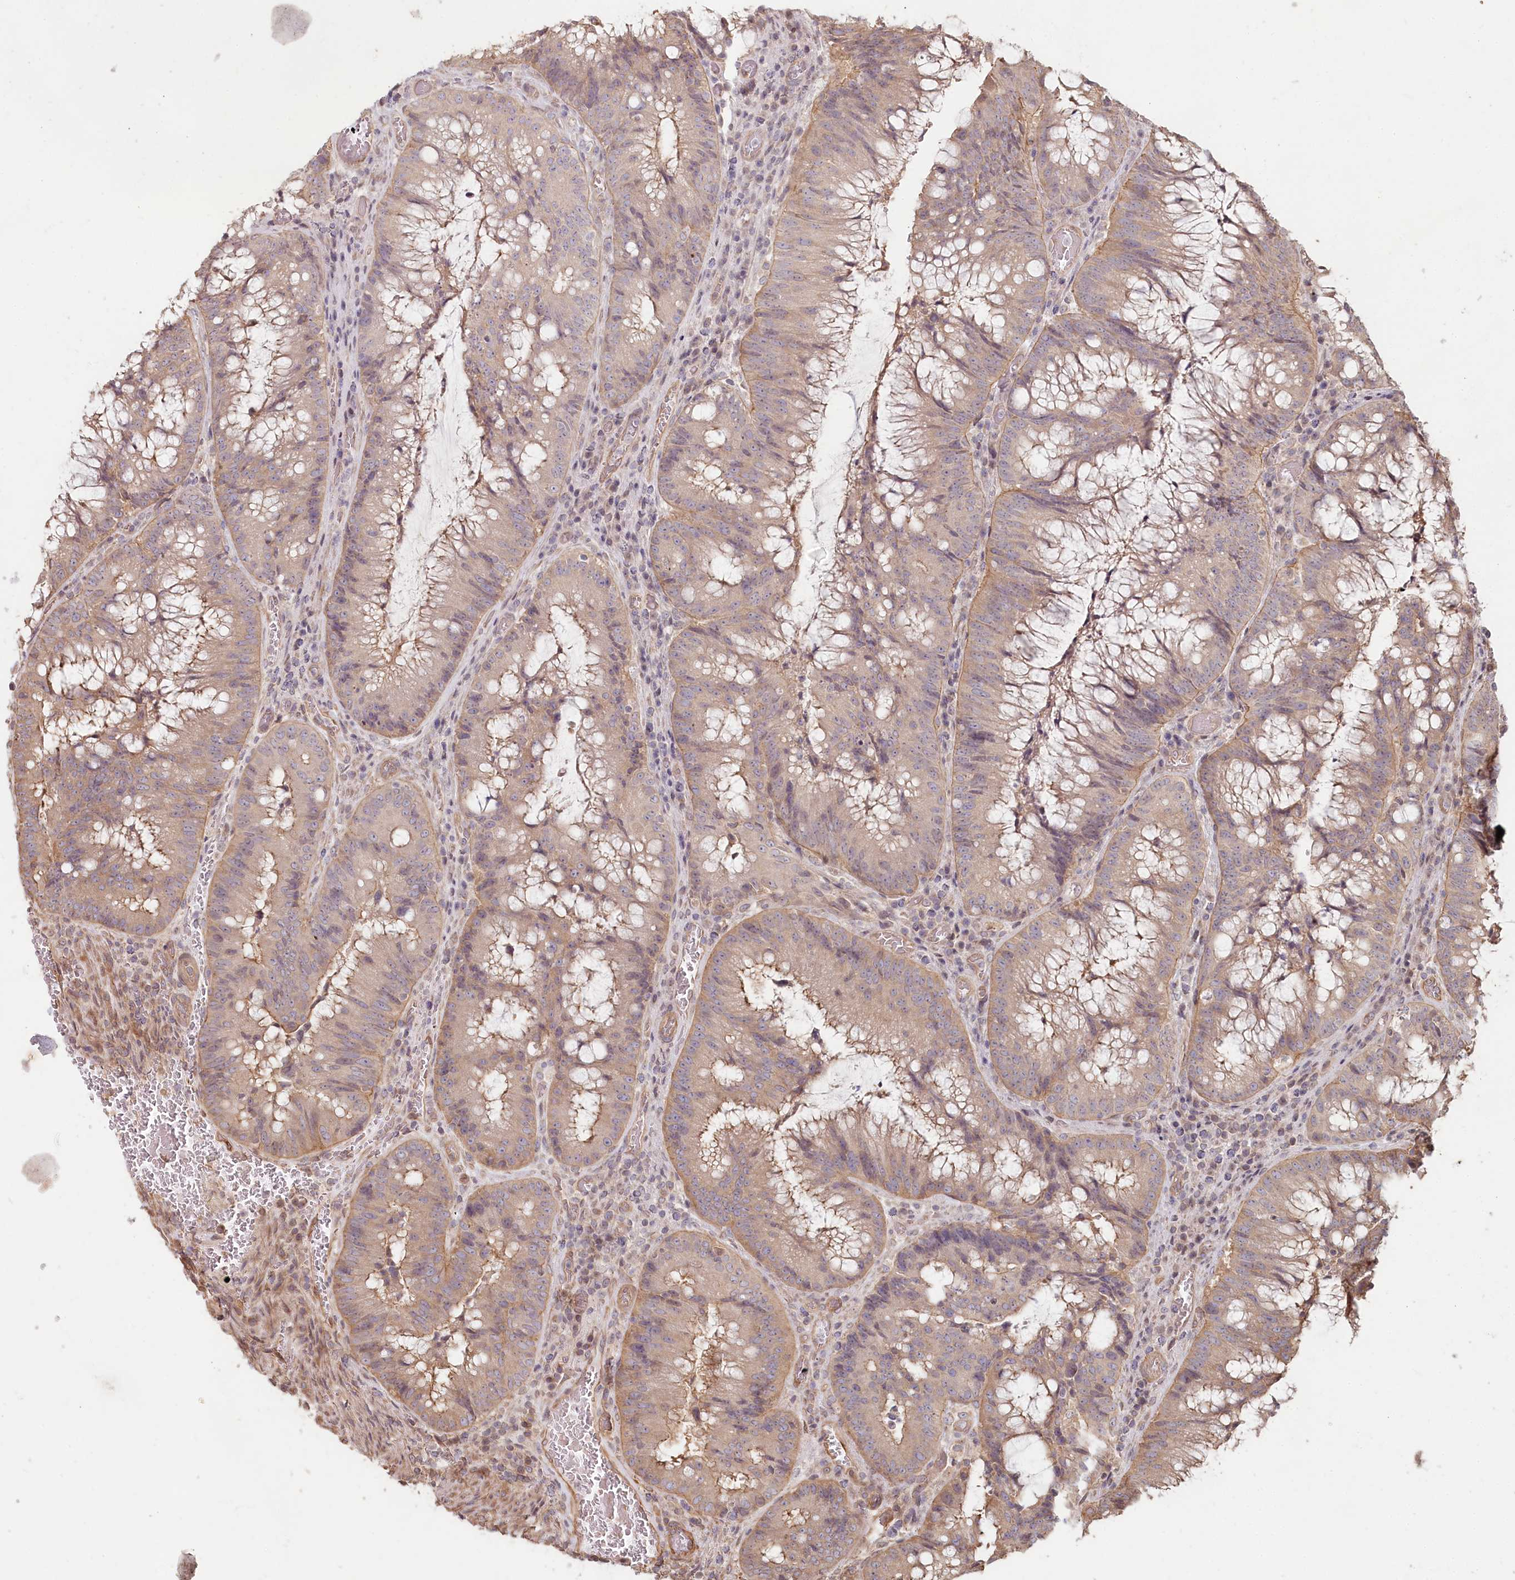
{"staining": {"intensity": "moderate", "quantity": "<25%", "location": "cytoplasmic/membranous"}, "tissue": "colorectal cancer", "cell_type": "Tumor cells", "image_type": "cancer", "snomed": [{"axis": "morphology", "description": "Adenocarcinoma, NOS"}, {"axis": "topography", "description": "Rectum"}], "caption": "This micrograph demonstrates IHC staining of colorectal cancer (adenocarcinoma), with low moderate cytoplasmic/membranous staining in approximately <25% of tumor cells.", "gene": "TCHP", "patient": {"sex": "male", "age": 69}}